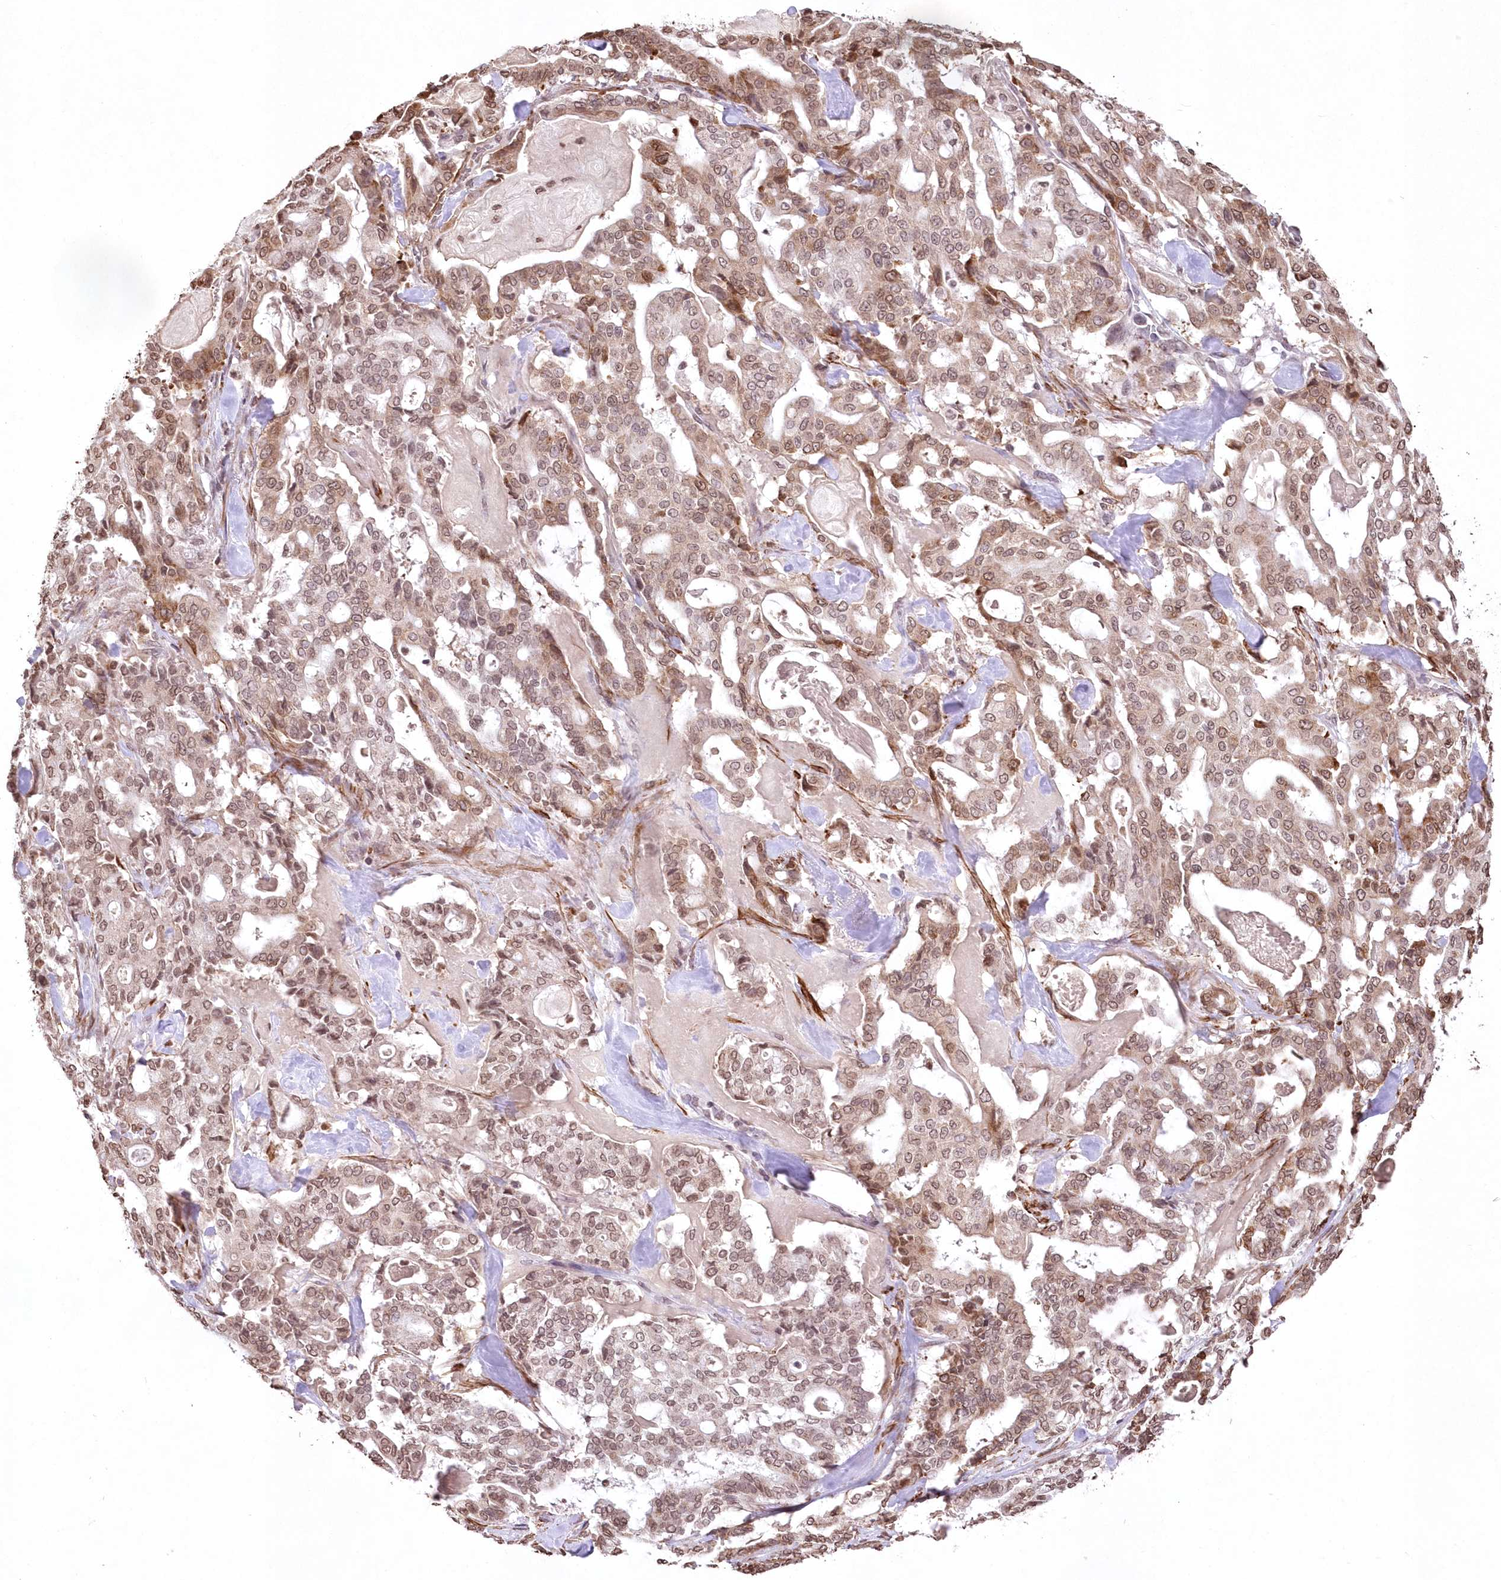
{"staining": {"intensity": "moderate", "quantity": ">75%", "location": "cytoplasmic/membranous,nuclear"}, "tissue": "pancreatic cancer", "cell_type": "Tumor cells", "image_type": "cancer", "snomed": [{"axis": "morphology", "description": "Adenocarcinoma, NOS"}, {"axis": "topography", "description": "Pancreas"}], "caption": "Immunohistochemical staining of human pancreatic cancer displays medium levels of moderate cytoplasmic/membranous and nuclear expression in approximately >75% of tumor cells. (DAB (3,3'-diaminobenzidine) IHC, brown staining for protein, blue staining for nuclei).", "gene": "RBM27", "patient": {"sex": "male", "age": 63}}